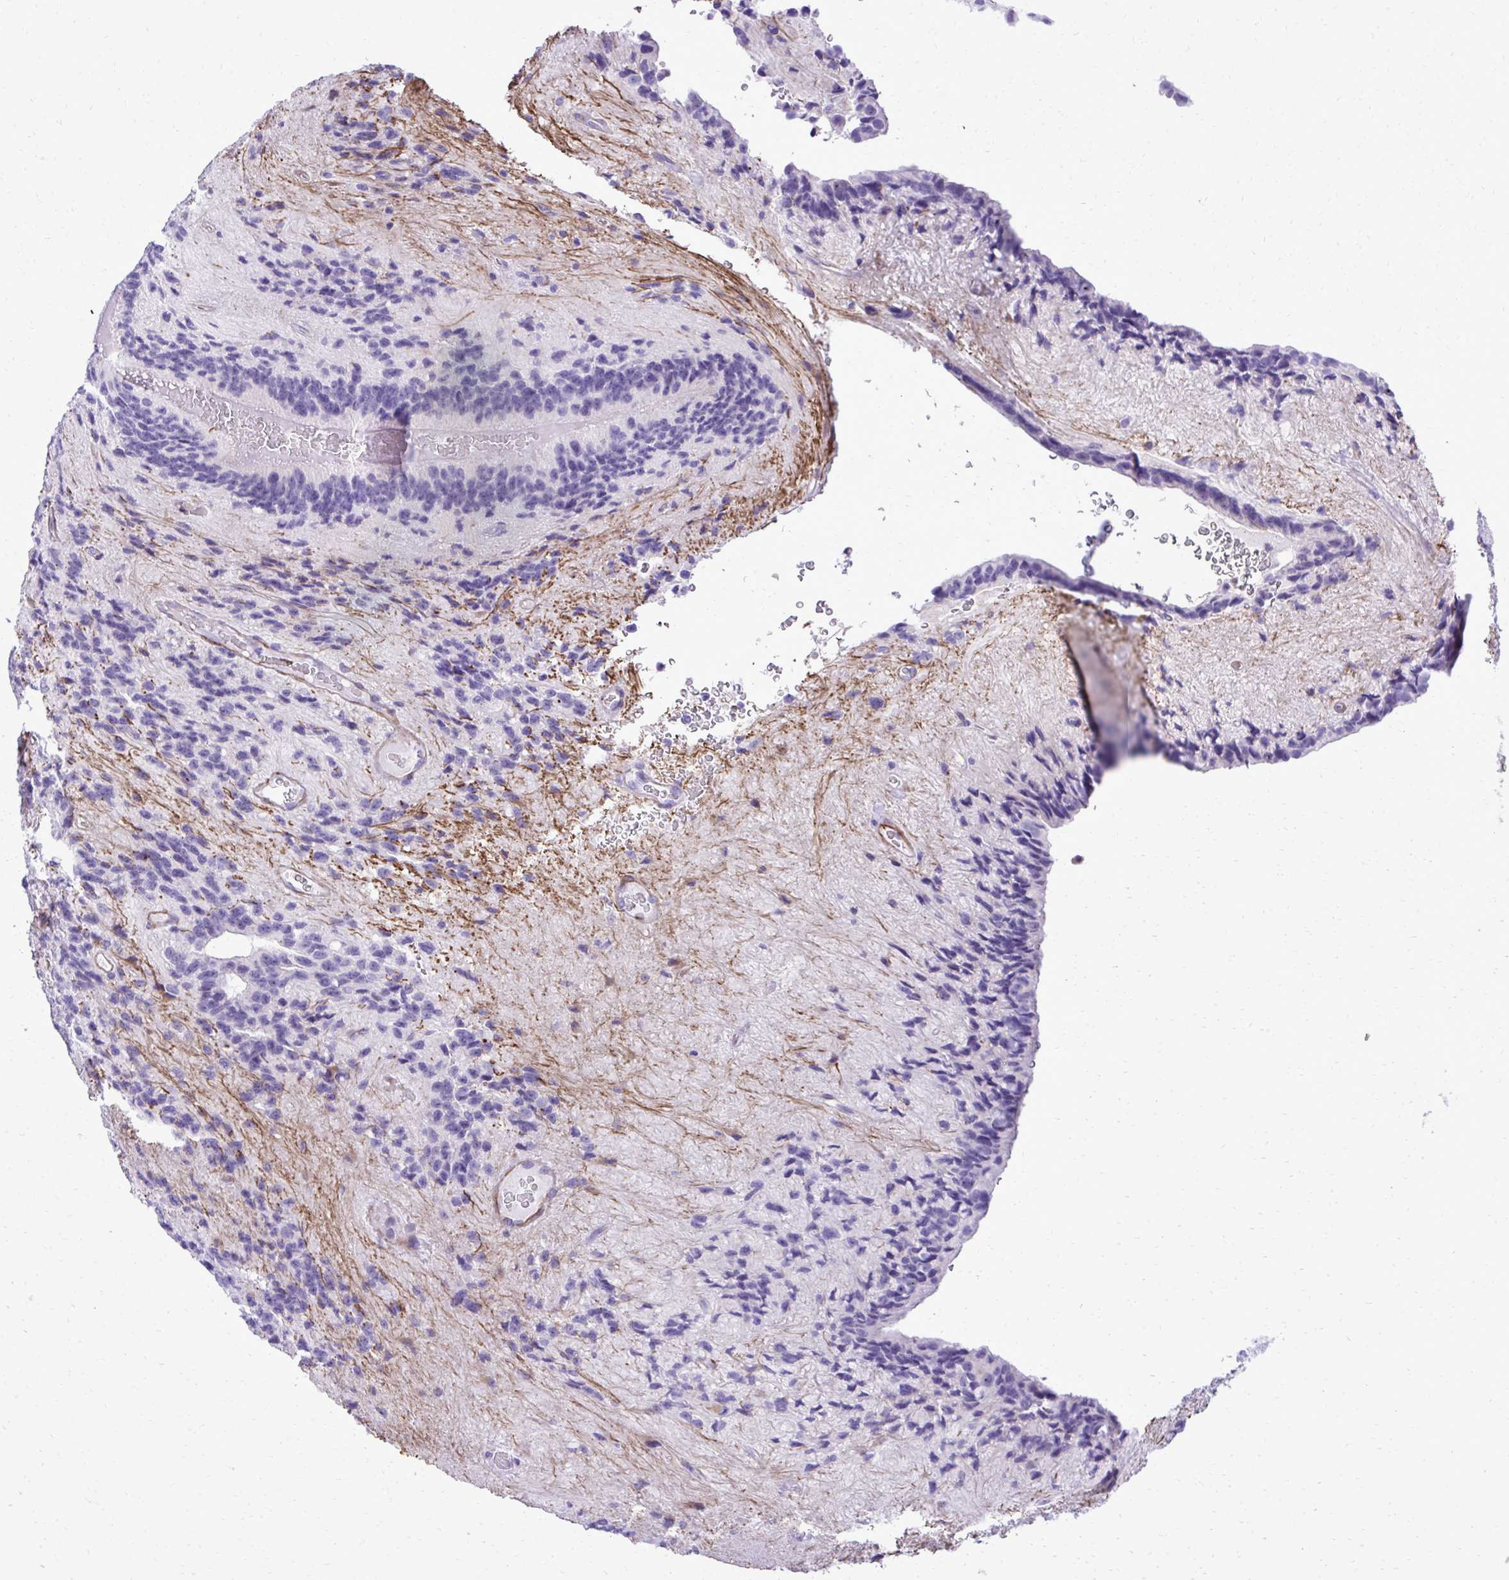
{"staining": {"intensity": "negative", "quantity": "none", "location": "none"}, "tissue": "glioma", "cell_type": "Tumor cells", "image_type": "cancer", "snomed": [{"axis": "morphology", "description": "Glioma, malignant, Low grade"}, {"axis": "topography", "description": "Brain"}], "caption": "DAB (3,3'-diaminobenzidine) immunohistochemical staining of human malignant low-grade glioma reveals no significant positivity in tumor cells.", "gene": "PITPNM3", "patient": {"sex": "male", "age": 31}}